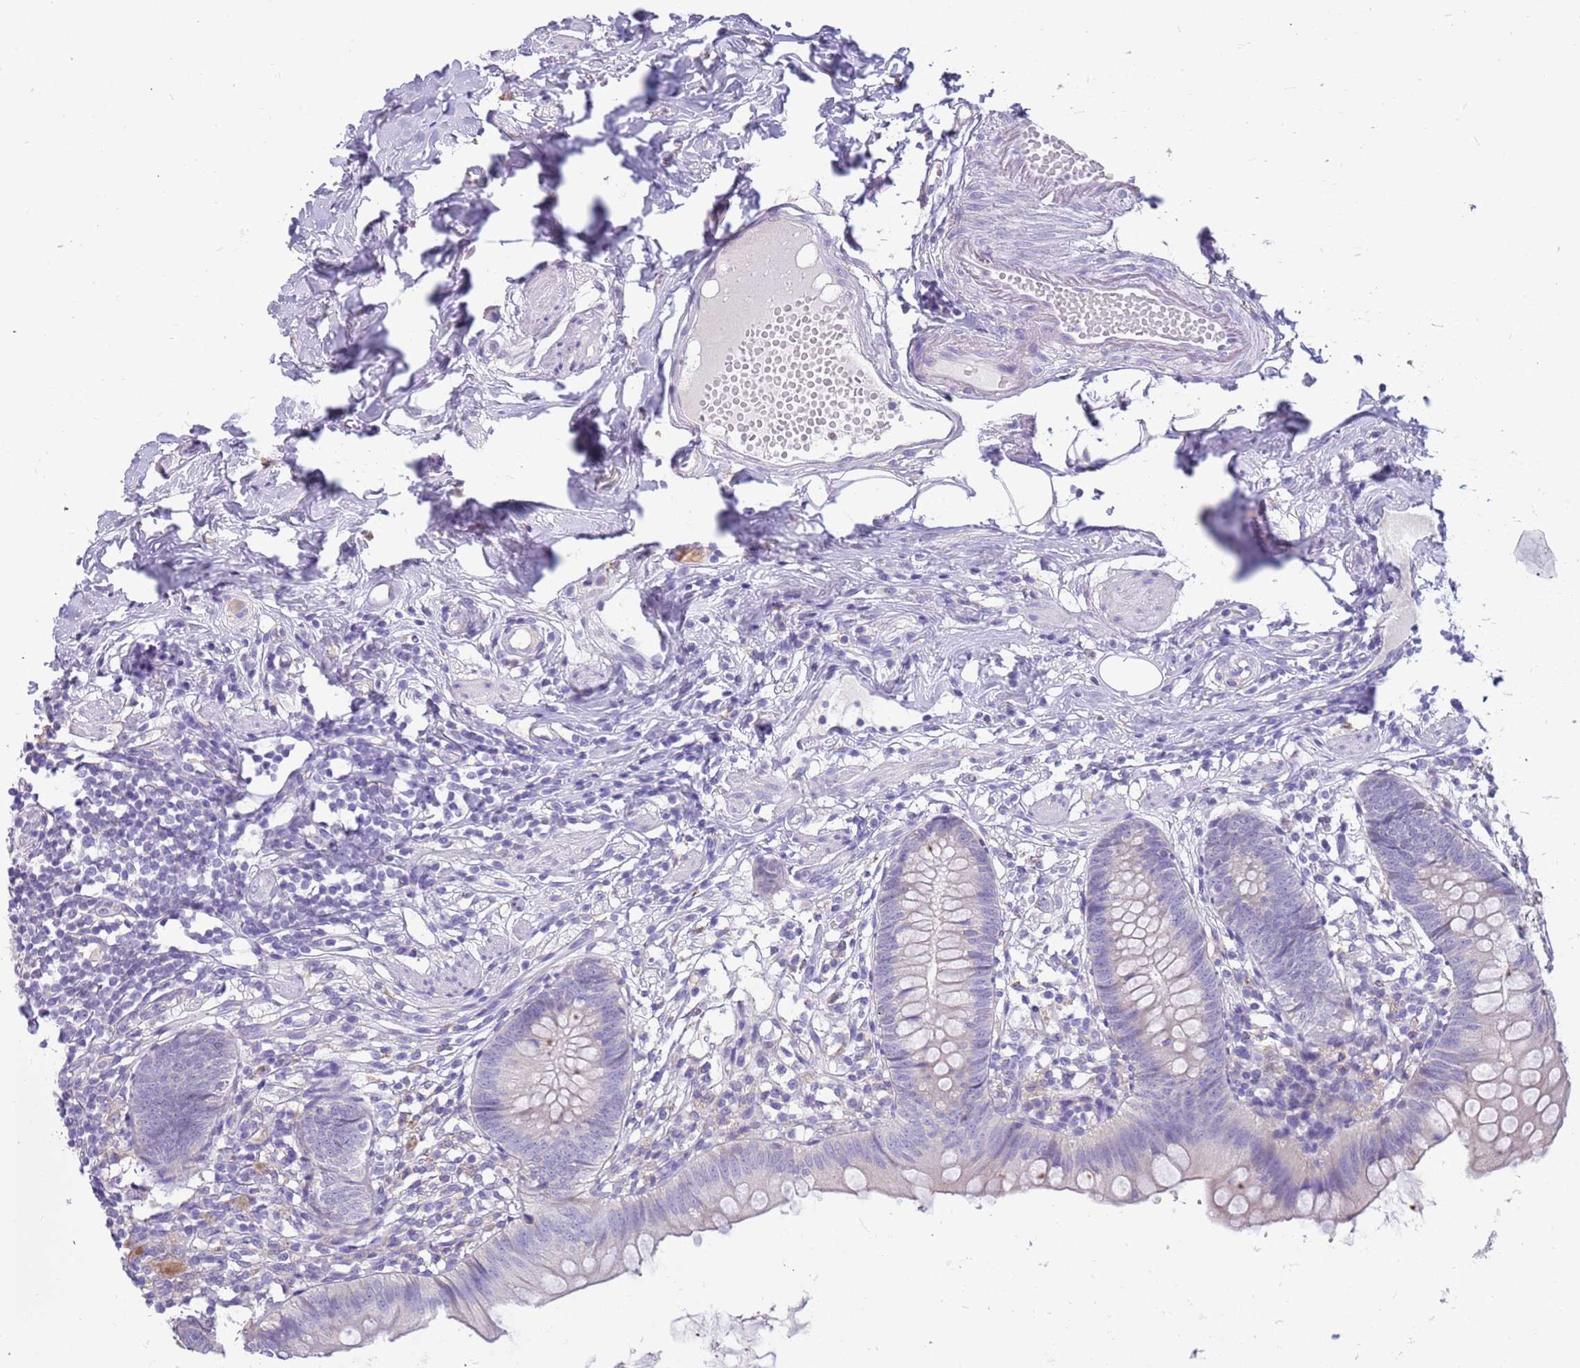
{"staining": {"intensity": "negative", "quantity": "none", "location": "none"}, "tissue": "appendix", "cell_type": "Glandular cells", "image_type": "normal", "snomed": [{"axis": "morphology", "description": "Normal tissue, NOS"}, {"axis": "topography", "description": "Appendix"}], "caption": "There is no significant expression in glandular cells of appendix. Nuclei are stained in blue.", "gene": "RHCG", "patient": {"sex": "female", "age": 62}}